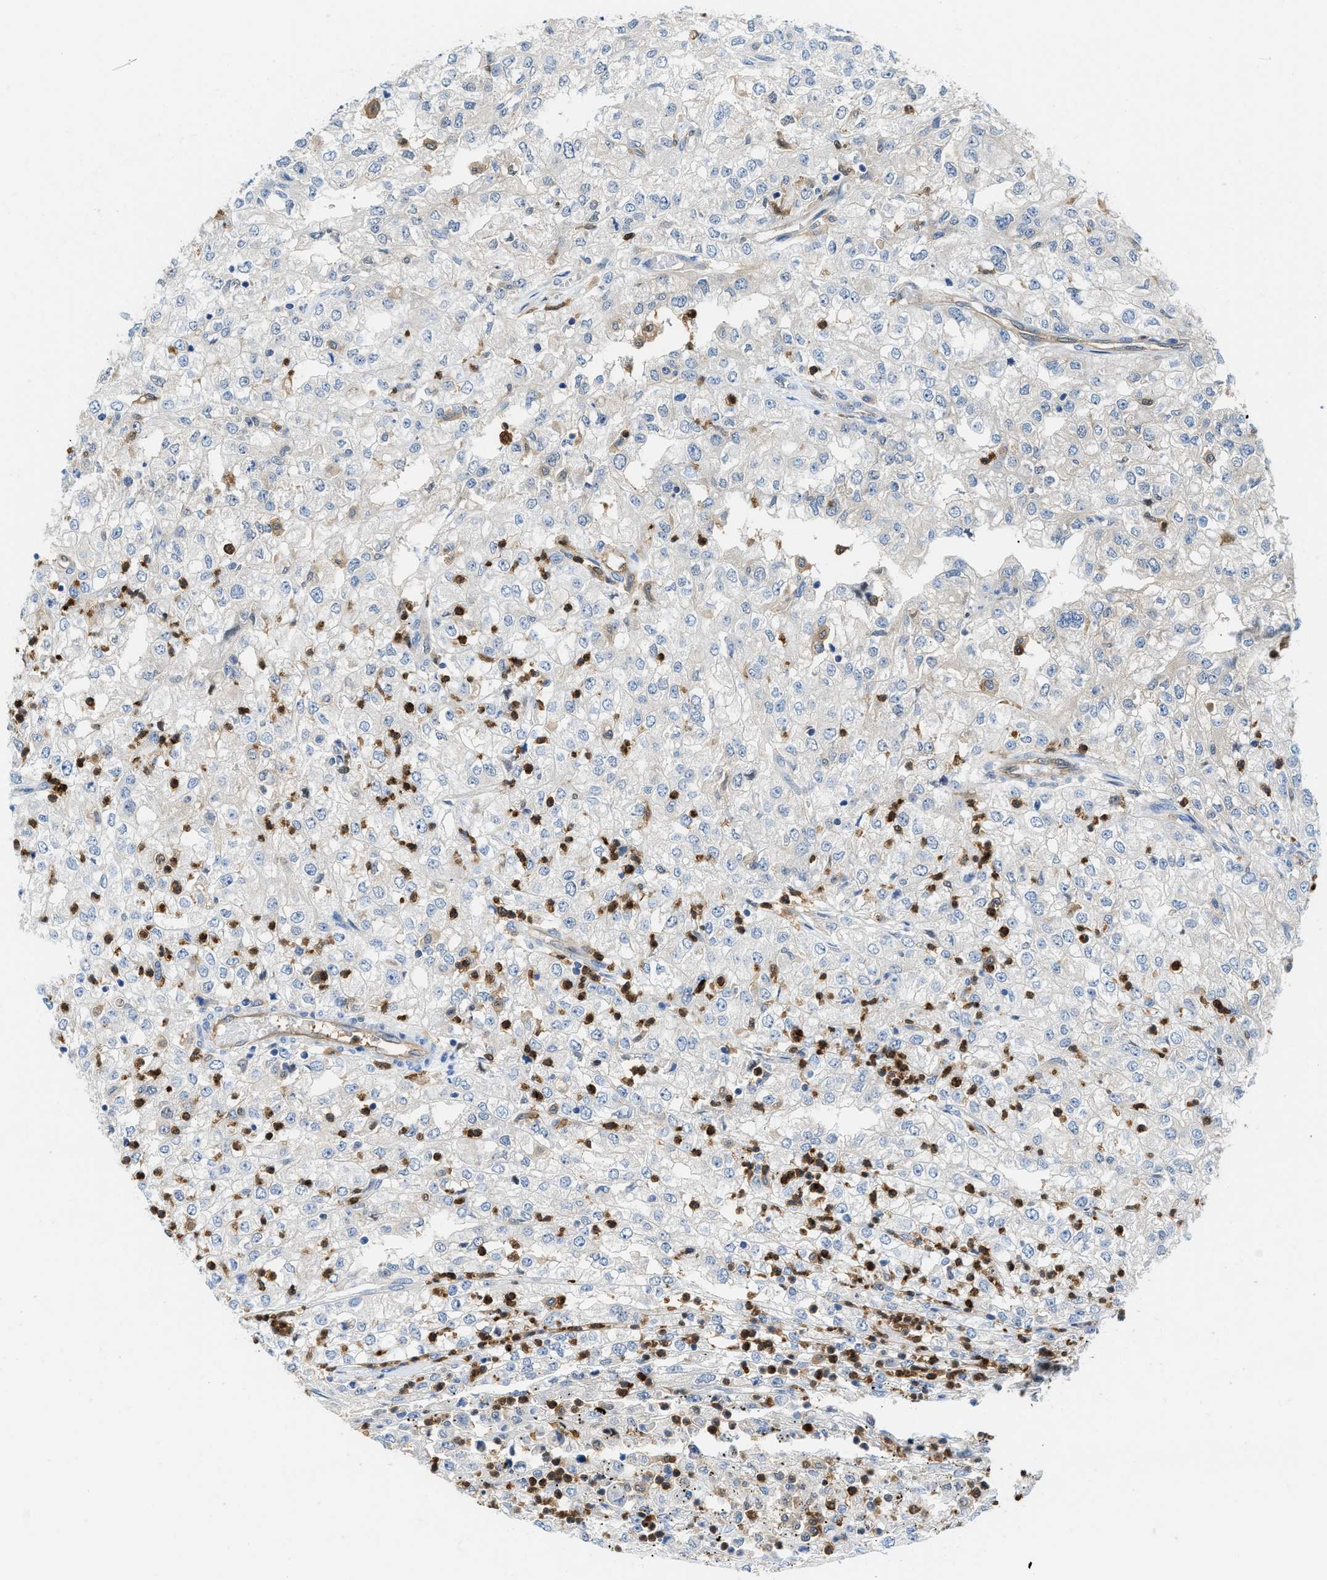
{"staining": {"intensity": "negative", "quantity": "none", "location": "none"}, "tissue": "renal cancer", "cell_type": "Tumor cells", "image_type": "cancer", "snomed": [{"axis": "morphology", "description": "Adenocarcinoma, NOS"}, {"axis": "topography", "description": "Kidney"}], "caption": "This is a image of IHC staining of renal cancer (adenocarcinoma), which shows no staining in tumor cells.", "gene": "LTA4H", "patient": {"sex": "female", "age": 54}}